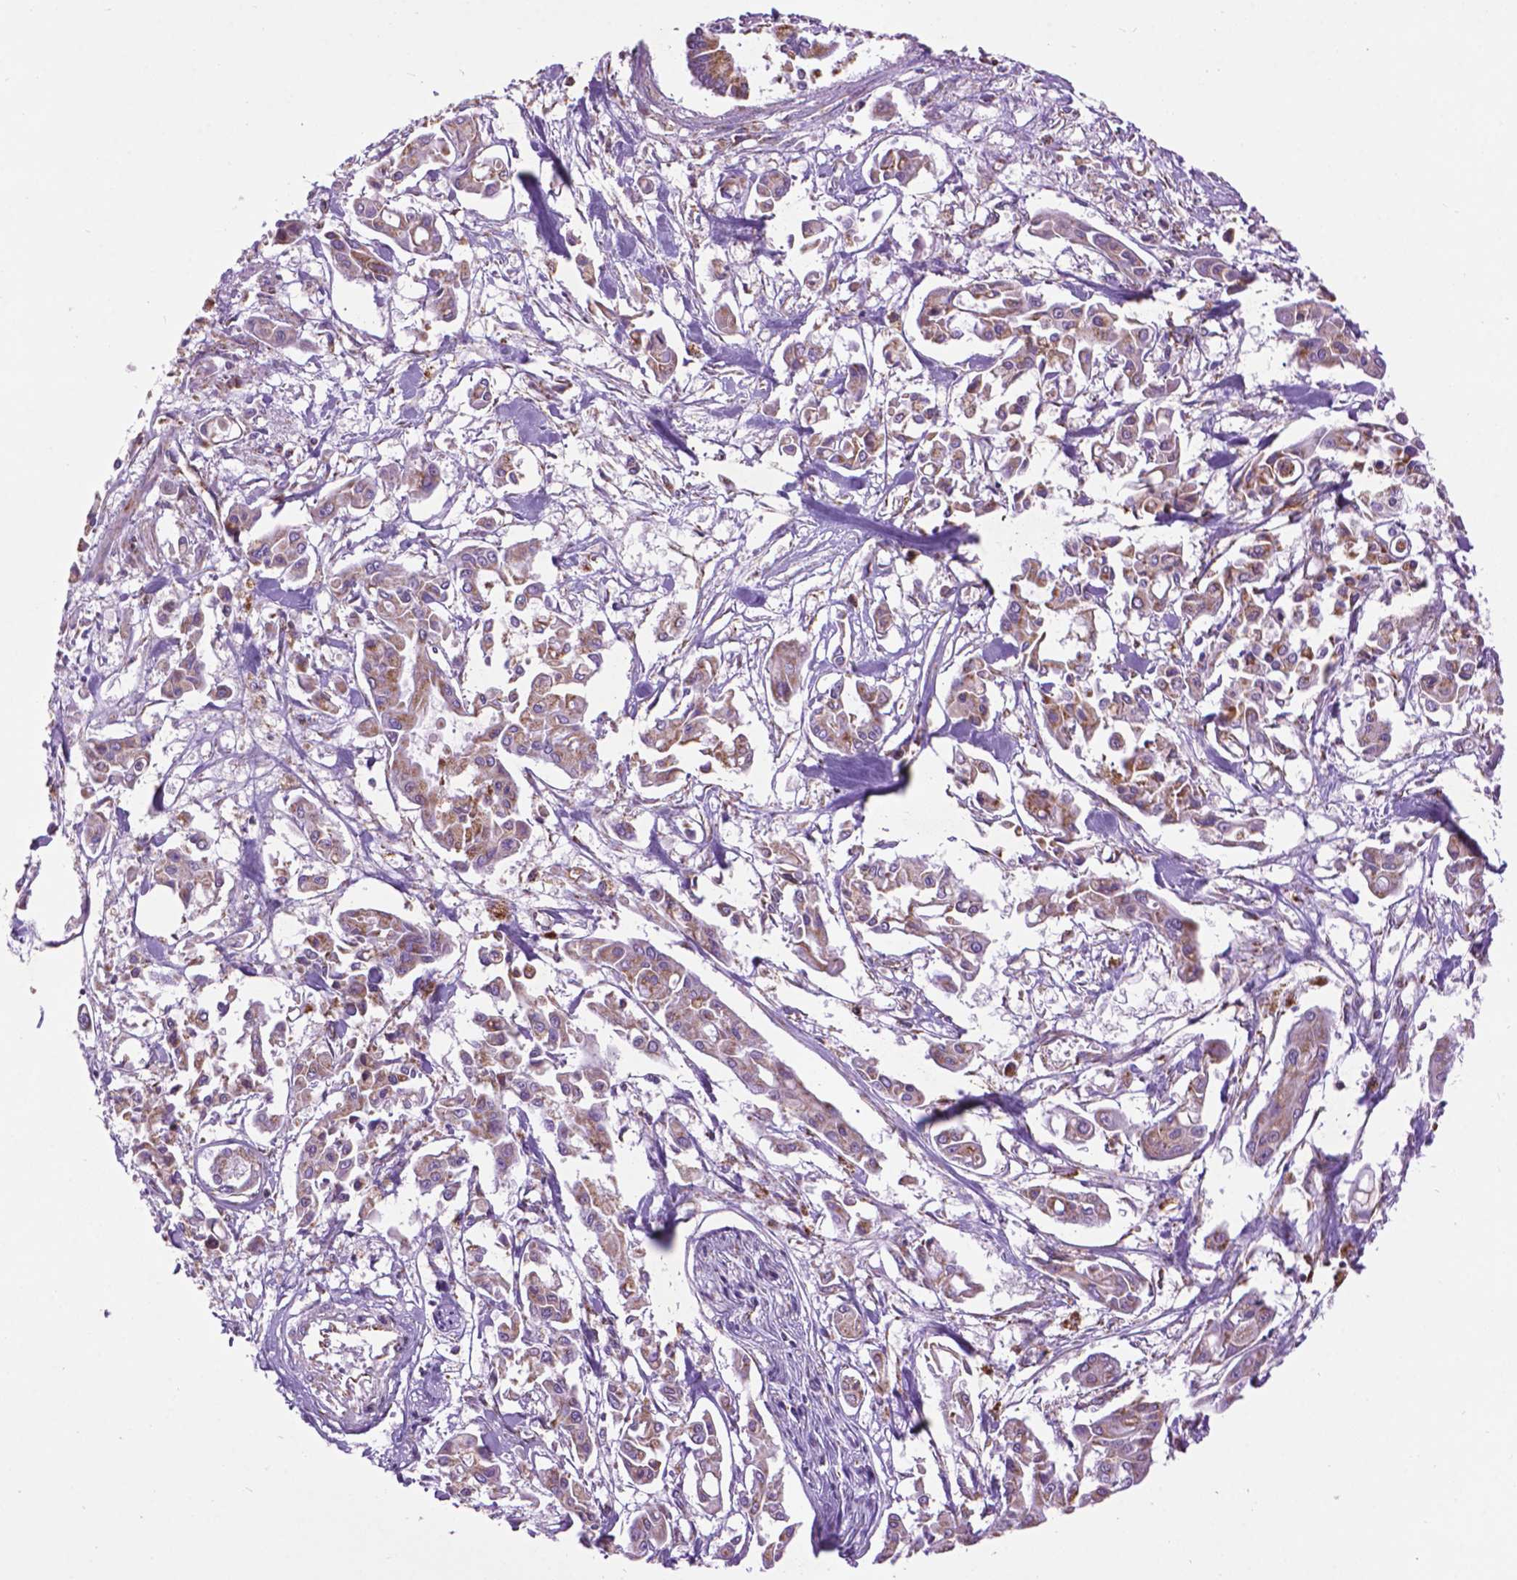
{"staining": {"intensity": "weak", "quantity": ">75%", "location": "cytoplasmic/membranous"}, "tissue": "pancreatic cancer", "cell_type": "Tumor cells", "image_type": "cancer", "snomed": [{"axis": "morphology", "description": "Adenocarcinoma, NOS"}, {"axis": "topography", "description": "Pancreas"}], "caption": "About >75% of tumor cells in pancreatic cancer (adenocarcinoma) show weak cytoplasmic/membranous protein staining as visualized by brown immunohistochemical staining.", "gene": "PYCR3", "patient": {"sex": "male", "age": 61}}